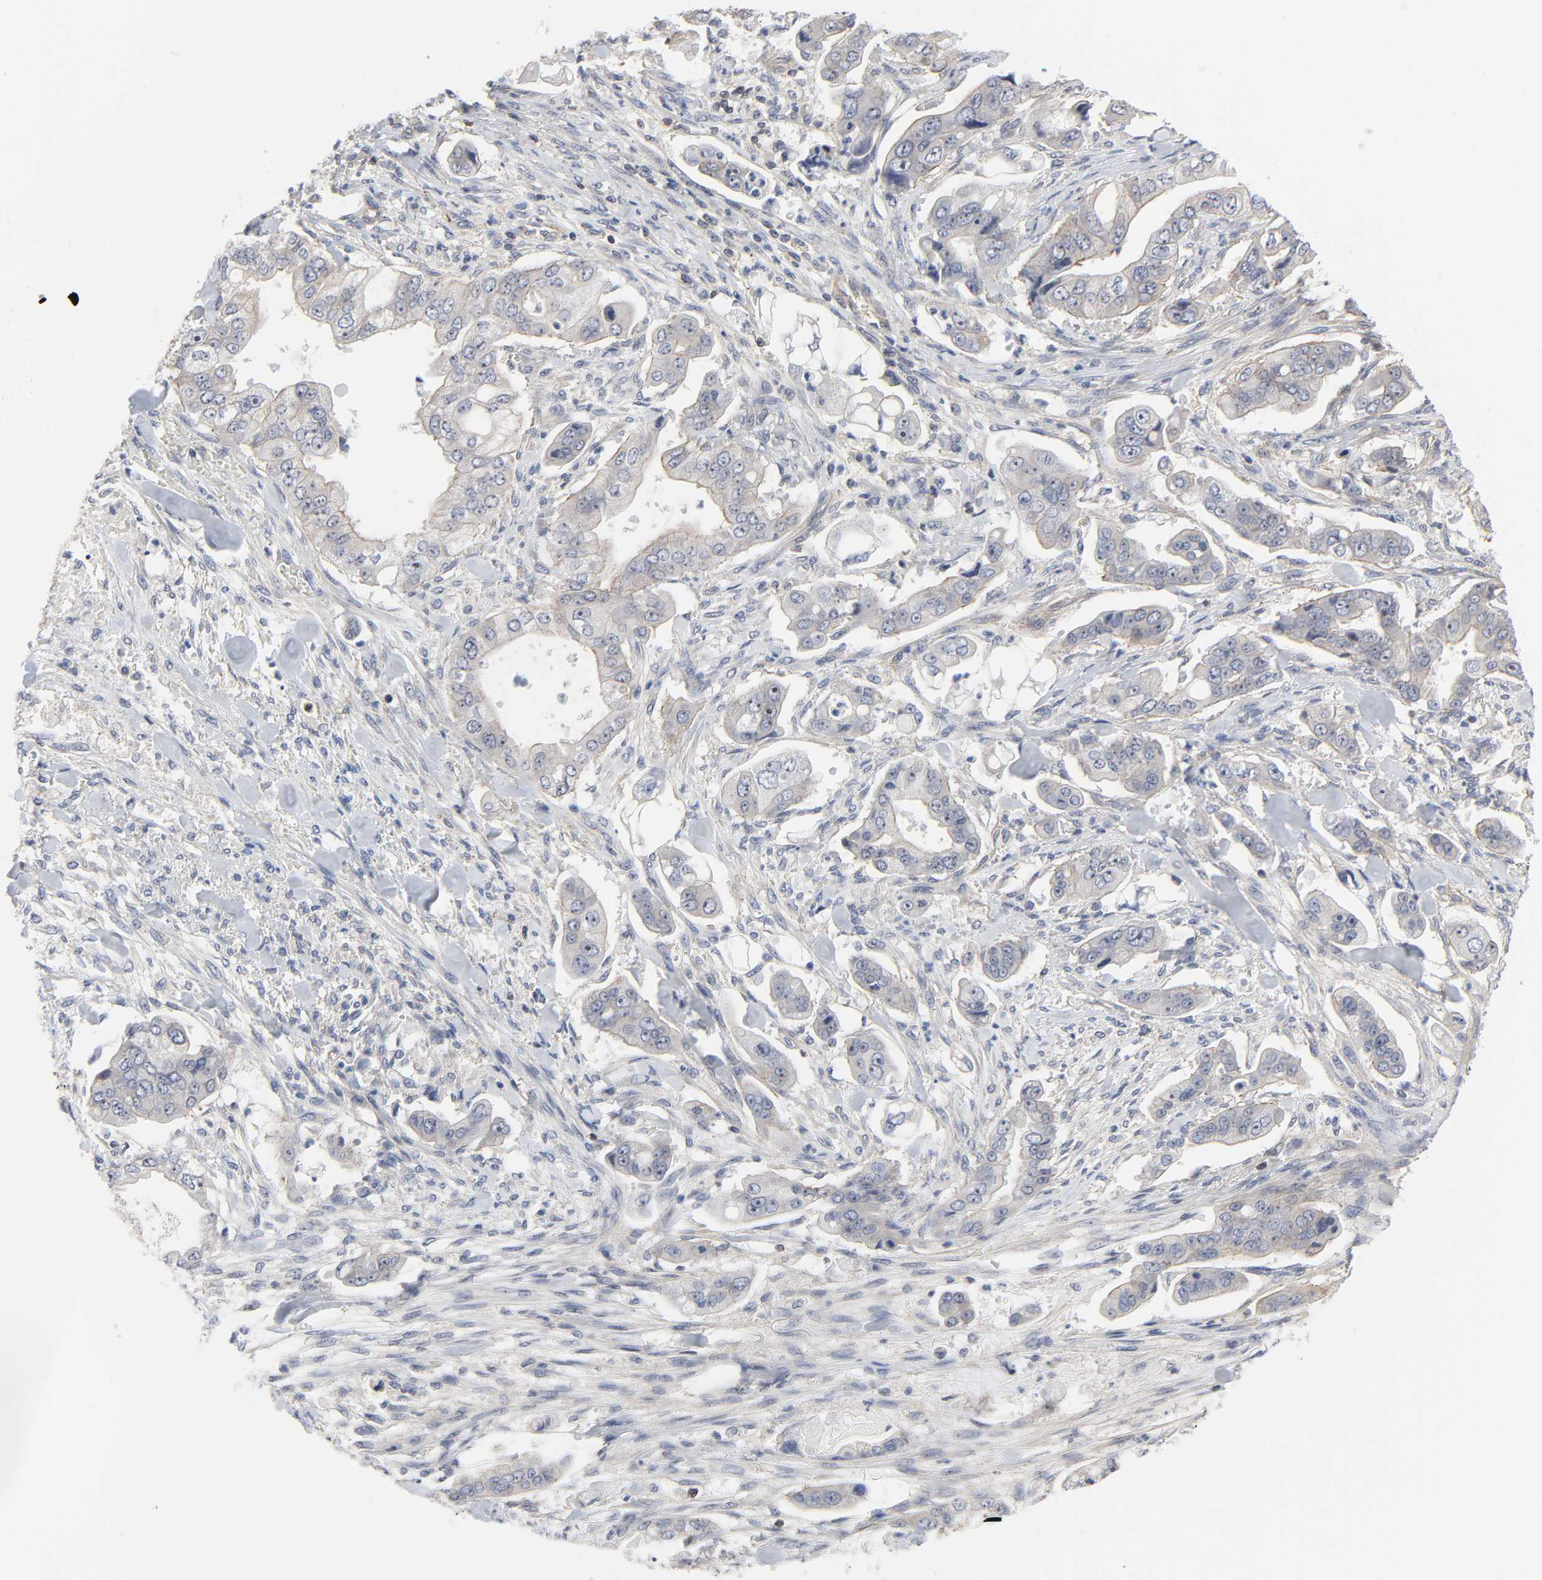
{"staining": {"intensity": "weak", "quantity": "<25%", "location": "cytoplasmic/membranous"}, "tissue": "stomach cancer", "cell_type": "Tumor cells", "image_type": "cancer", "snomed": [{"axis": "morphology", "description": "Adenocarcinoma, NOS"}, {"axis": "topography", "description": "Stomach"}], "caption": "IHC micrograph of human stomach cancer stained for a protein (brown), which shows no positivity in tumor cells.", "gene": "DDX10", "patient": {"sex": "male", "age": 62}}